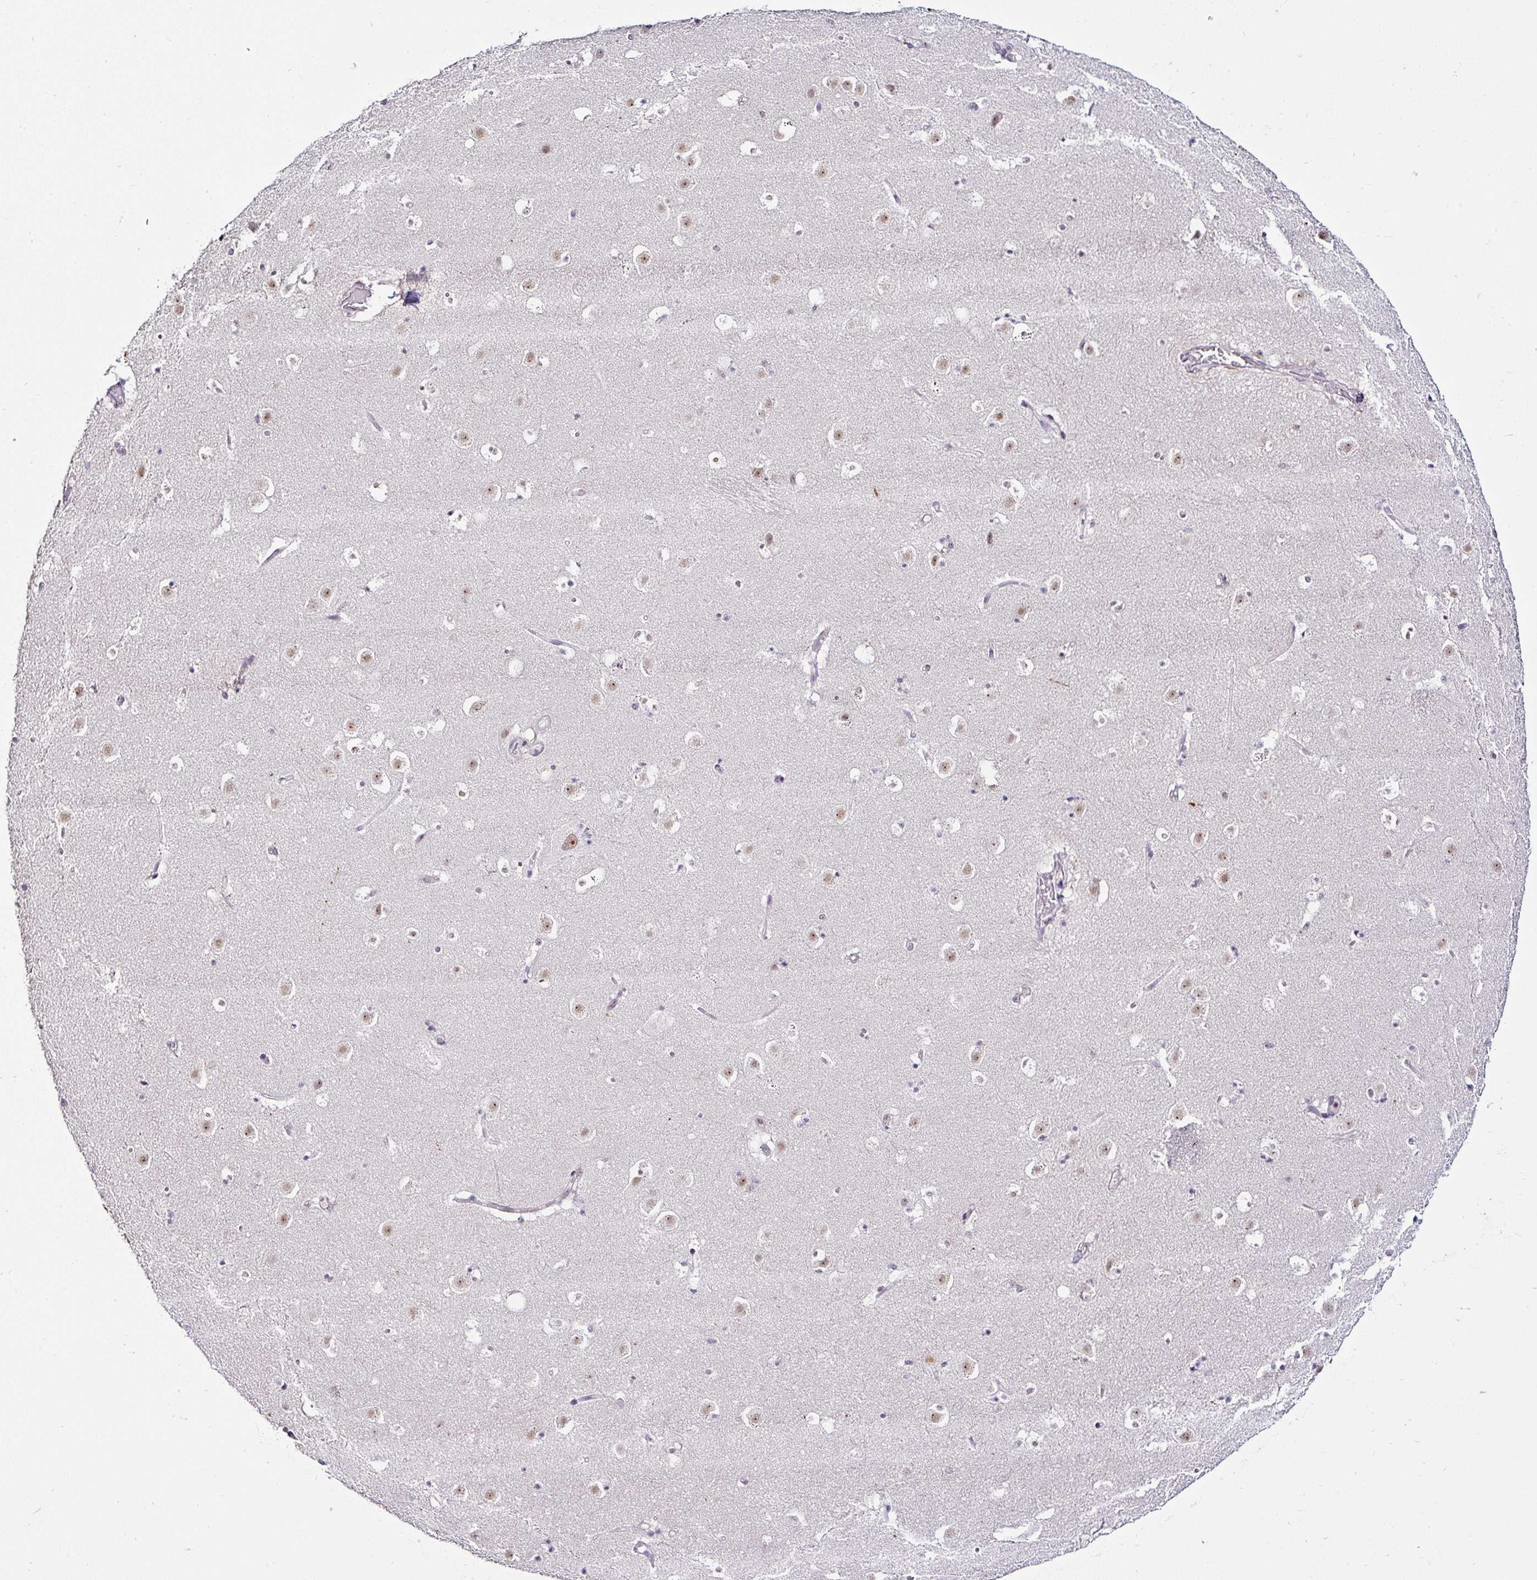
{"staining": {"intensity": "negative", "quantity": "none", "location": "none"}, "tissue": "caudate", "cell_type": "Glial cells", "image_type": "normal", "snomed": [{"axis": "morphology", "description": "Normal tissue, NOS"}, {"axis": "topography", "description": "Lateral ventricle wall"}], "caption": "IHC photomicrograph of benign caudate: caudate stained with DAB demonstrates no significant protein expression in glial cells. (DAB (3,3'-diaminobenzidine) immunohistochemistry with hematoxylin counter stain).", "gene": "PTPN2", "patient": {"sex": "male", "age": 37}}